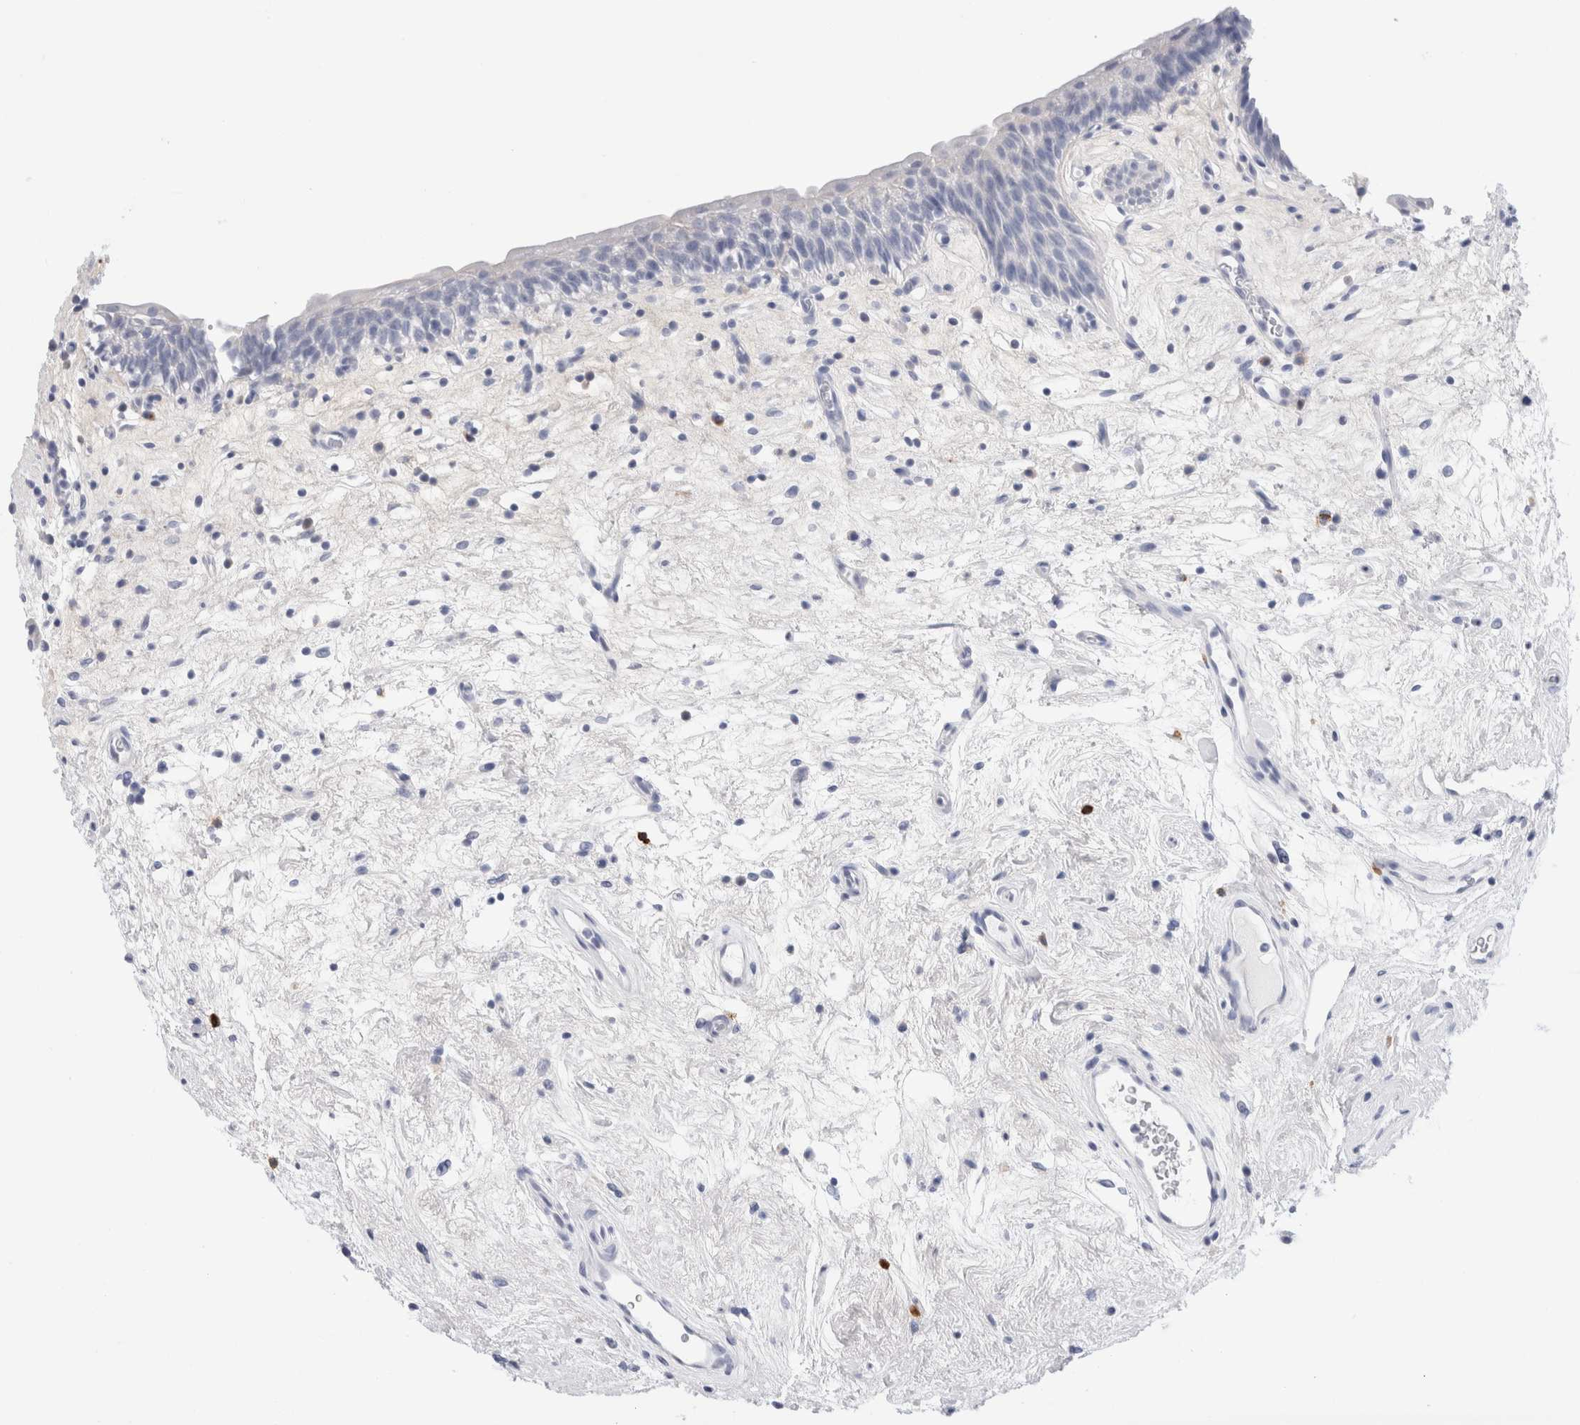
{"staining": {"intensity": "negative", "quantity": "none", "location": "none"}, "tissue": "urinary bladder", "cell_type": "Urothelial cells", "image_type": "normal", "snomed": [{"axis": "morphology", "description": "Normal tissue, NOS"}, {"axis": "topography", "description": "Urinary bladder"}], "caption": "DAB (3,3'-diaminobenzidine) immunohistochemical staining of unremarkable urinary bladder shows no significant staining in urothelial cells.", "gene": "SLC22A12", "patient": {"sex": "male", "age": 83}}